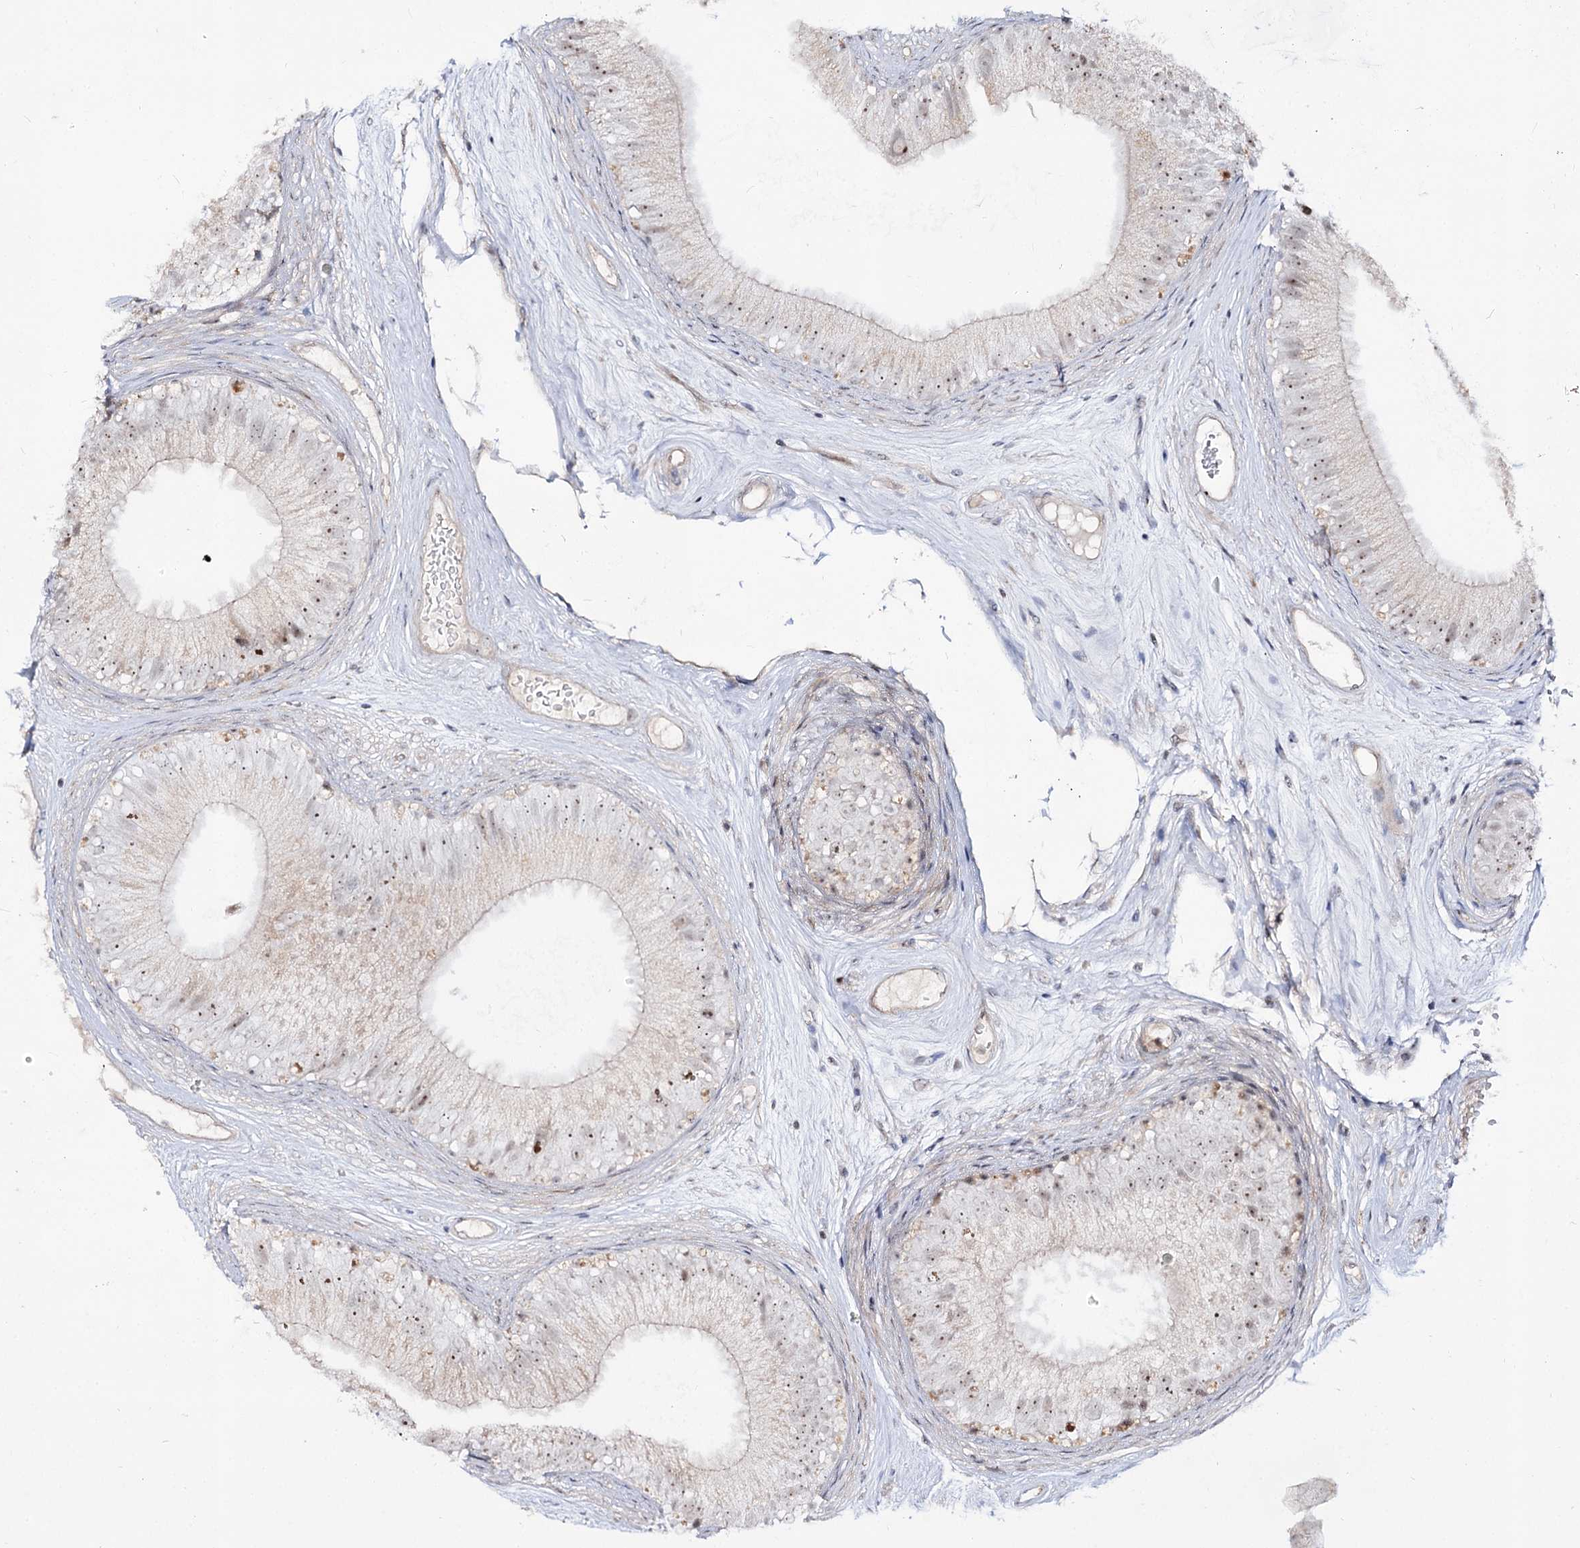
{"staining": {"intensity": "weak", "quantity": "<25%", "location": "nuclear"}, "tissue": "epididymis", "cell_type": "Glandular cells", "image_type": "normal", "snomed": [{"axis": "morphology", "description": "Normal tissue, NOS"}, {"axis": "topography", "description": "Epididymis"}], "caption": "Human epididymis stained for a protein using immunohistochemistry (IHC) demonstrates no positivity in glandular cells.", "gene": "RRP9", "patient": {"sex": "male", "age": 77}}